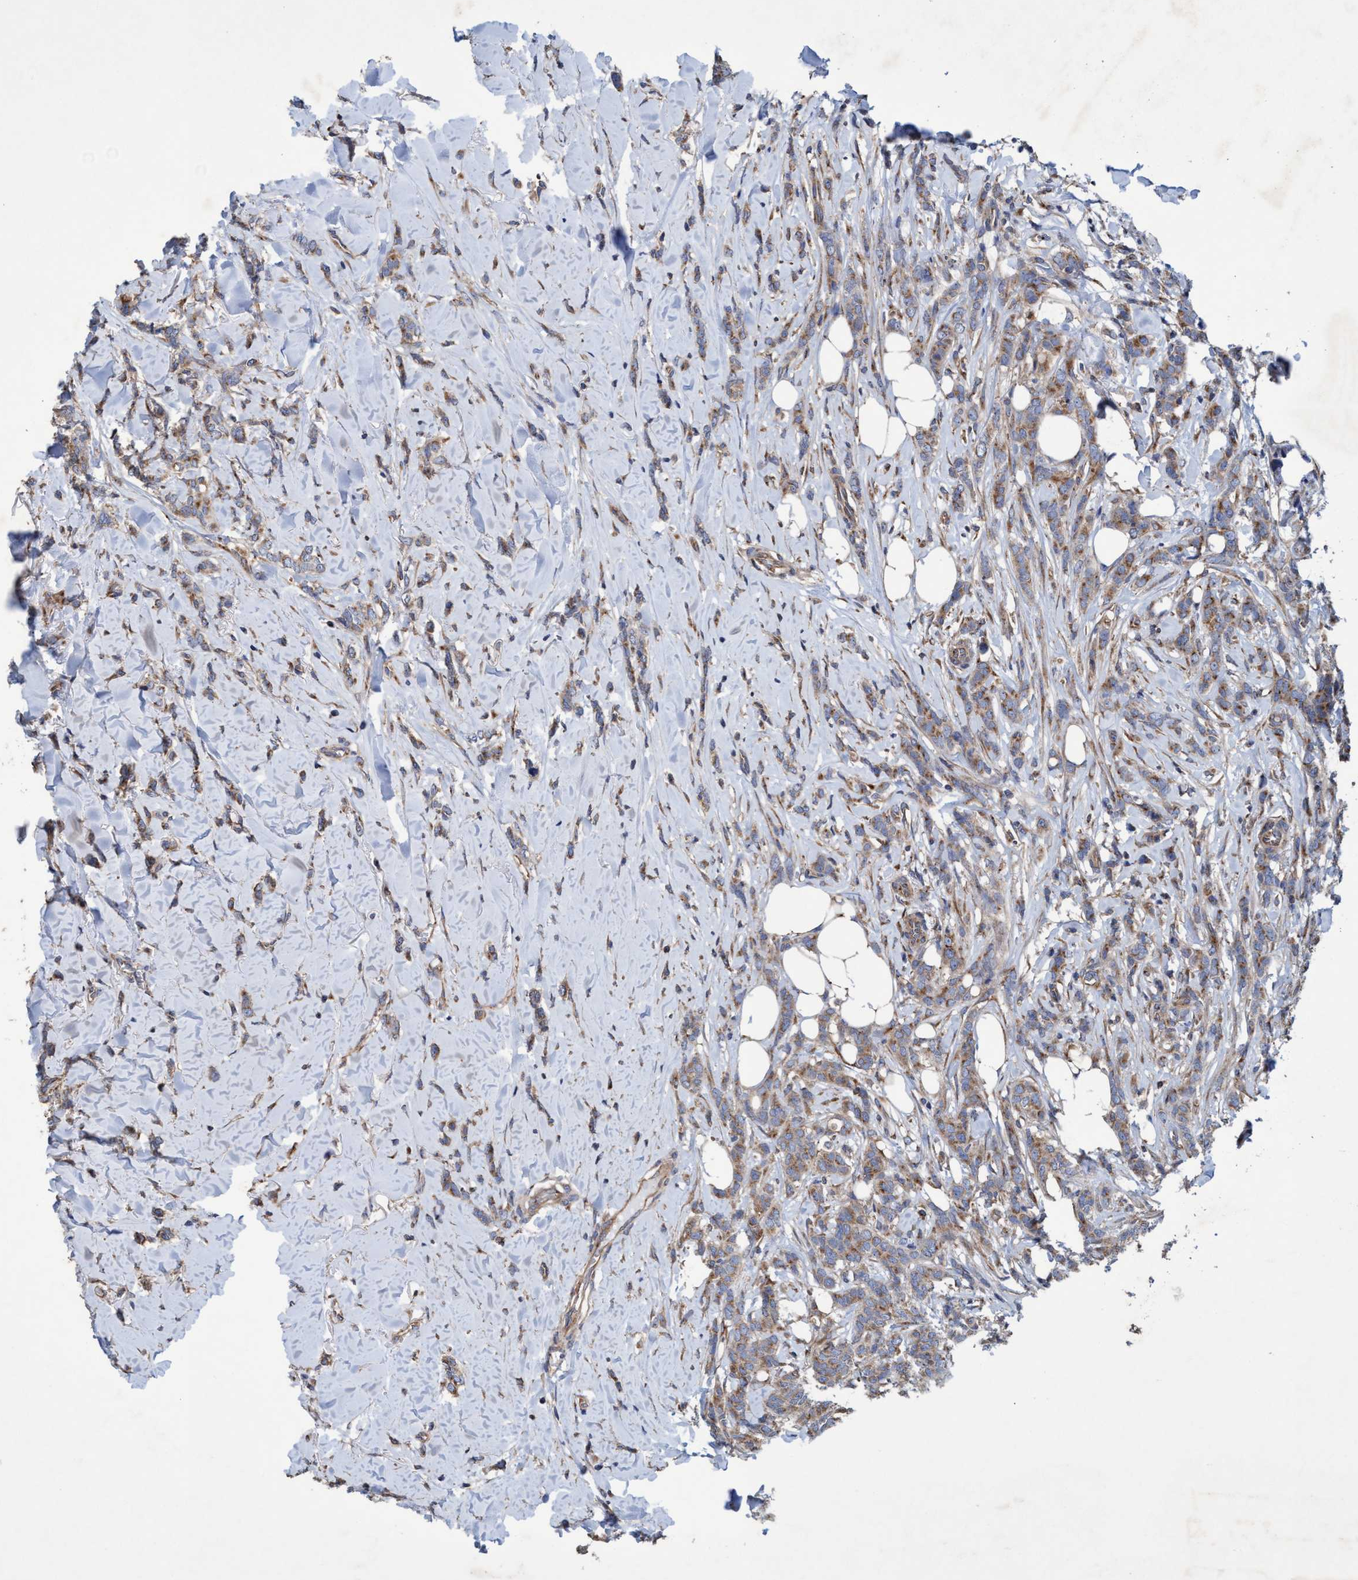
{"staining": {"intensity": "moderate", "quantity": ">75%", "location": "cytoplasmic/membranous"}, "tissue": "breast cancer", "cell_type": "Tumor cells", "image_type": "cancer", "snomed": [{"axis": "morphology", "description": "Lobular carcinoma"}, {"axis": "topography", "description": "Skin"}, {"axis": "topography", "description": "Breast"}], "caption": "Protein staining demonstrates moderate cytoplasmic/membranous positivity in about >75% of tumor cells in breast cancer (lobular carcinoma). Using DAB (3,3'-diaminobenzidine) (brown) and hematoxylin (blue) stains, captured at high magnification using brightfield microscopy.", "gene": "BICD2", "patient": {"sex": "female", "age": 46}}